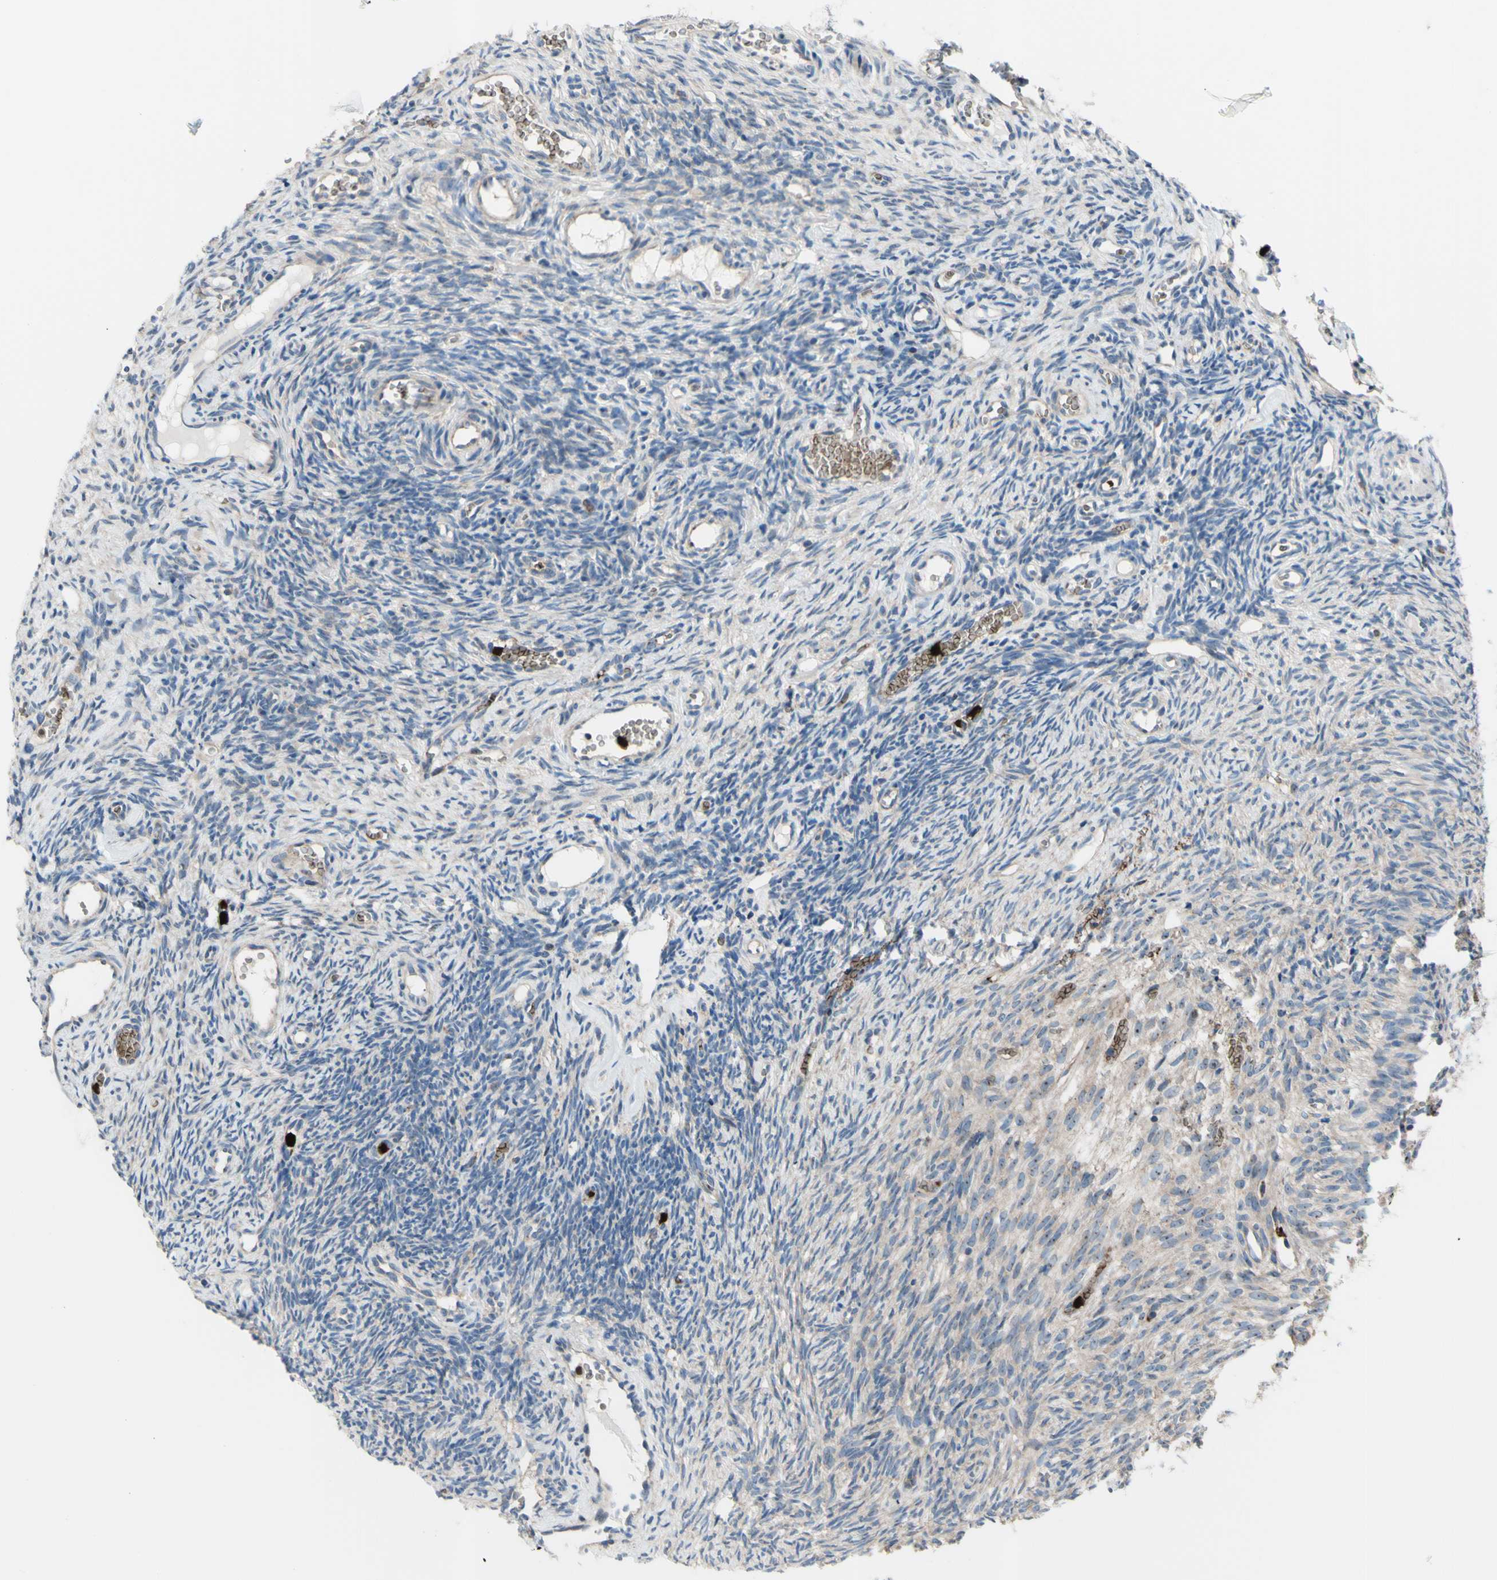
{"staining": {"intensity": "weak", "quantity": "25%-75%", "location": "cytoplasmic/membranous"}, "tissue": "ovary", "cell_type": "Ovarian stroma cells", "image_type": "normal", "snomed": [{"axis": "morphology", "description": "Normal tissue, NOS"}, {"axis": "topography", "description": "Ovary"}], "caption": "Brown immunohistochemical staining in normal ovary demonstrates weak cytoplasmic/membranous positivity in about 25%-75% of ovarian stroma cells. (brown staining indicates protein expression, while blue staining denotes nuclei).", "gene": "USP9X", "patient": {"sex": "female", "age": 35}}